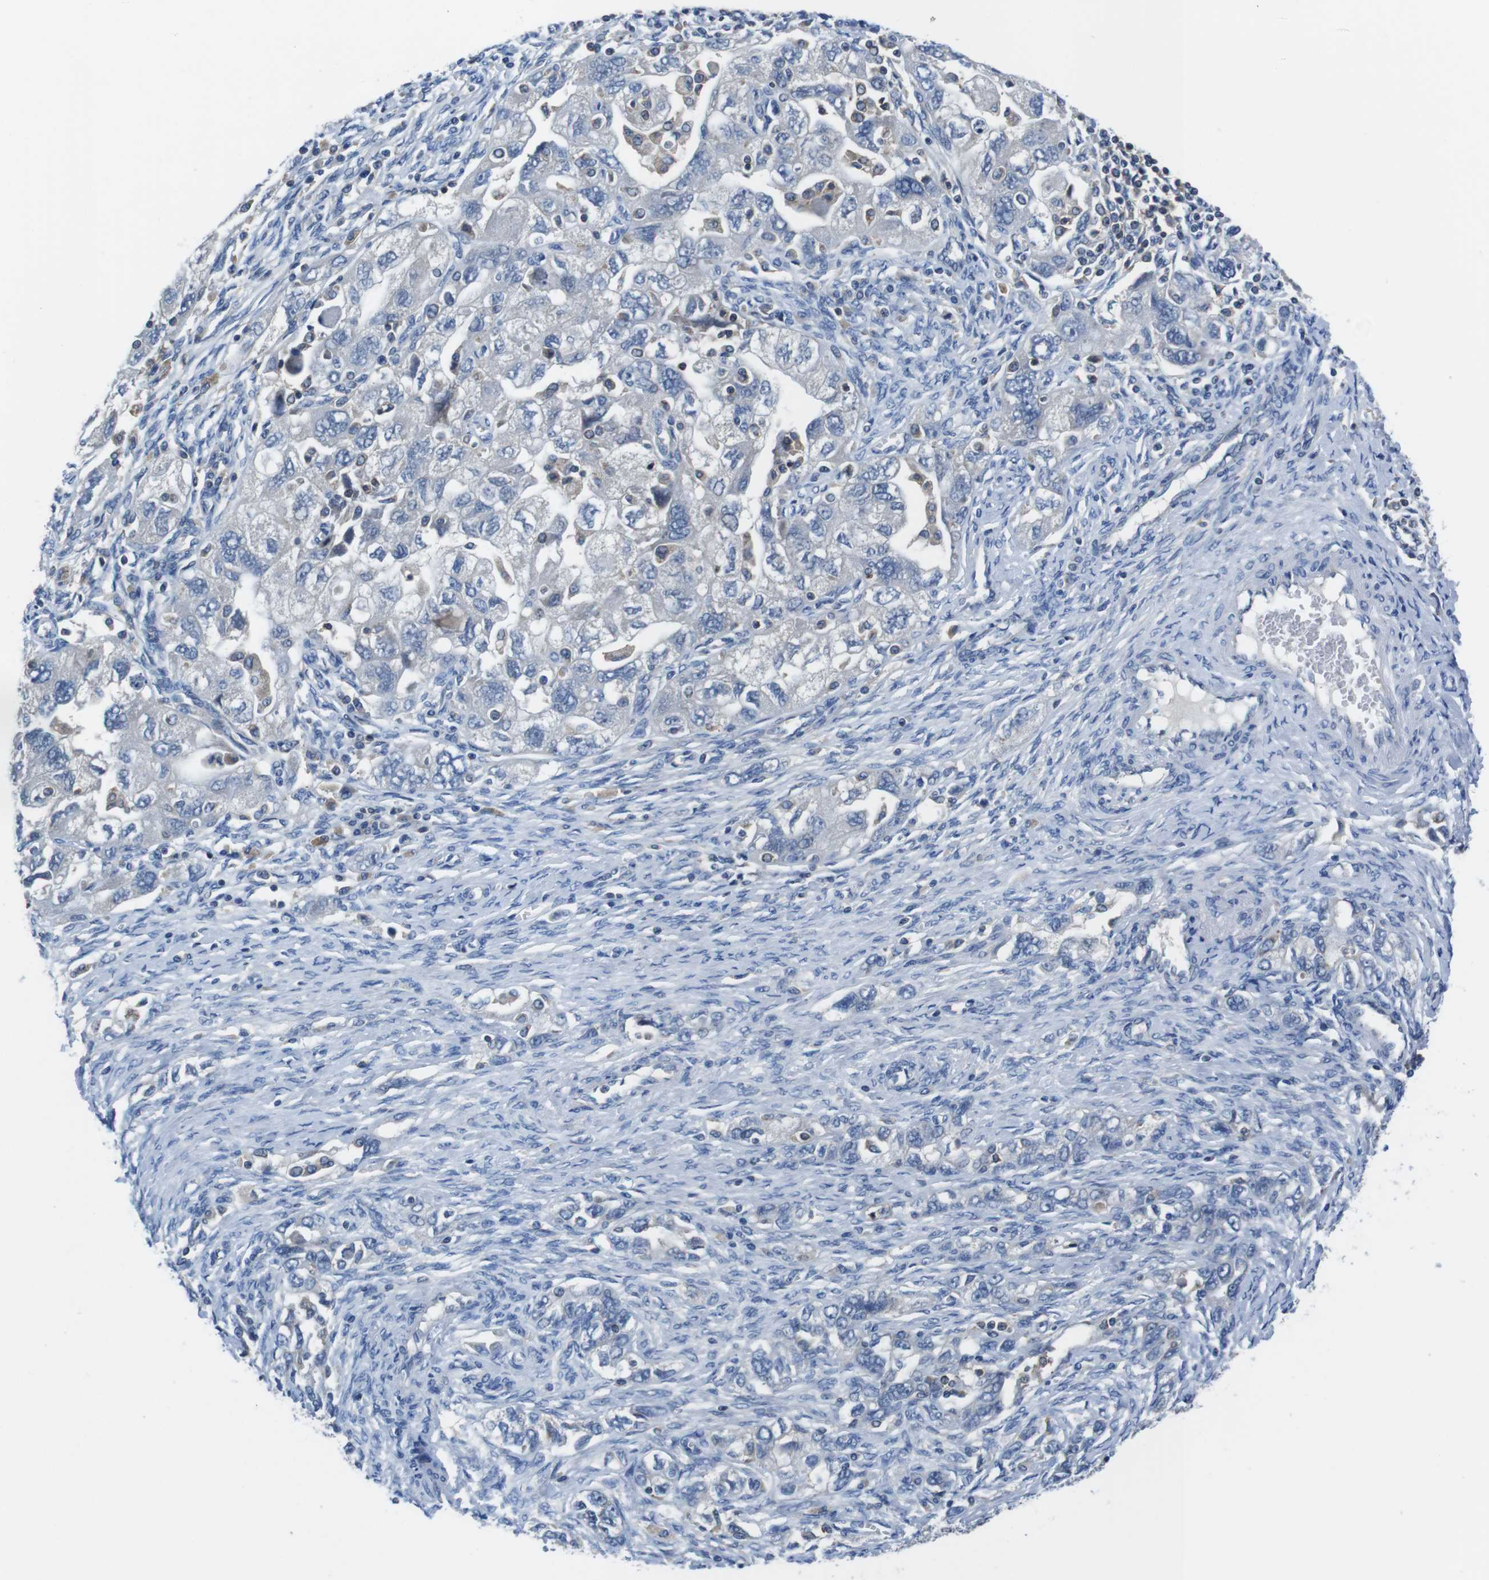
{"staining": {"intensity": "negative", "quantity": "none", "location": "none"}, "tissue": "ovarian cancer", "cell_type": "Tumor cells", "image_type": "cancer", "snomed": [{"axis": "morphology", "description": "Carcinoma, NOS"}, {"axis": "morphology", "description": "Cystadenocarcinoma, serous, NOS"}, {"axis": "topography", "description": "Ovary"}], "caption": "A histopathology image of carcinoma (ovarian) stained for a protein exhibits no brown staining in tumor cells.", "gene": "PIK3CD", "patient": {"sex": "female", "age": 69}}